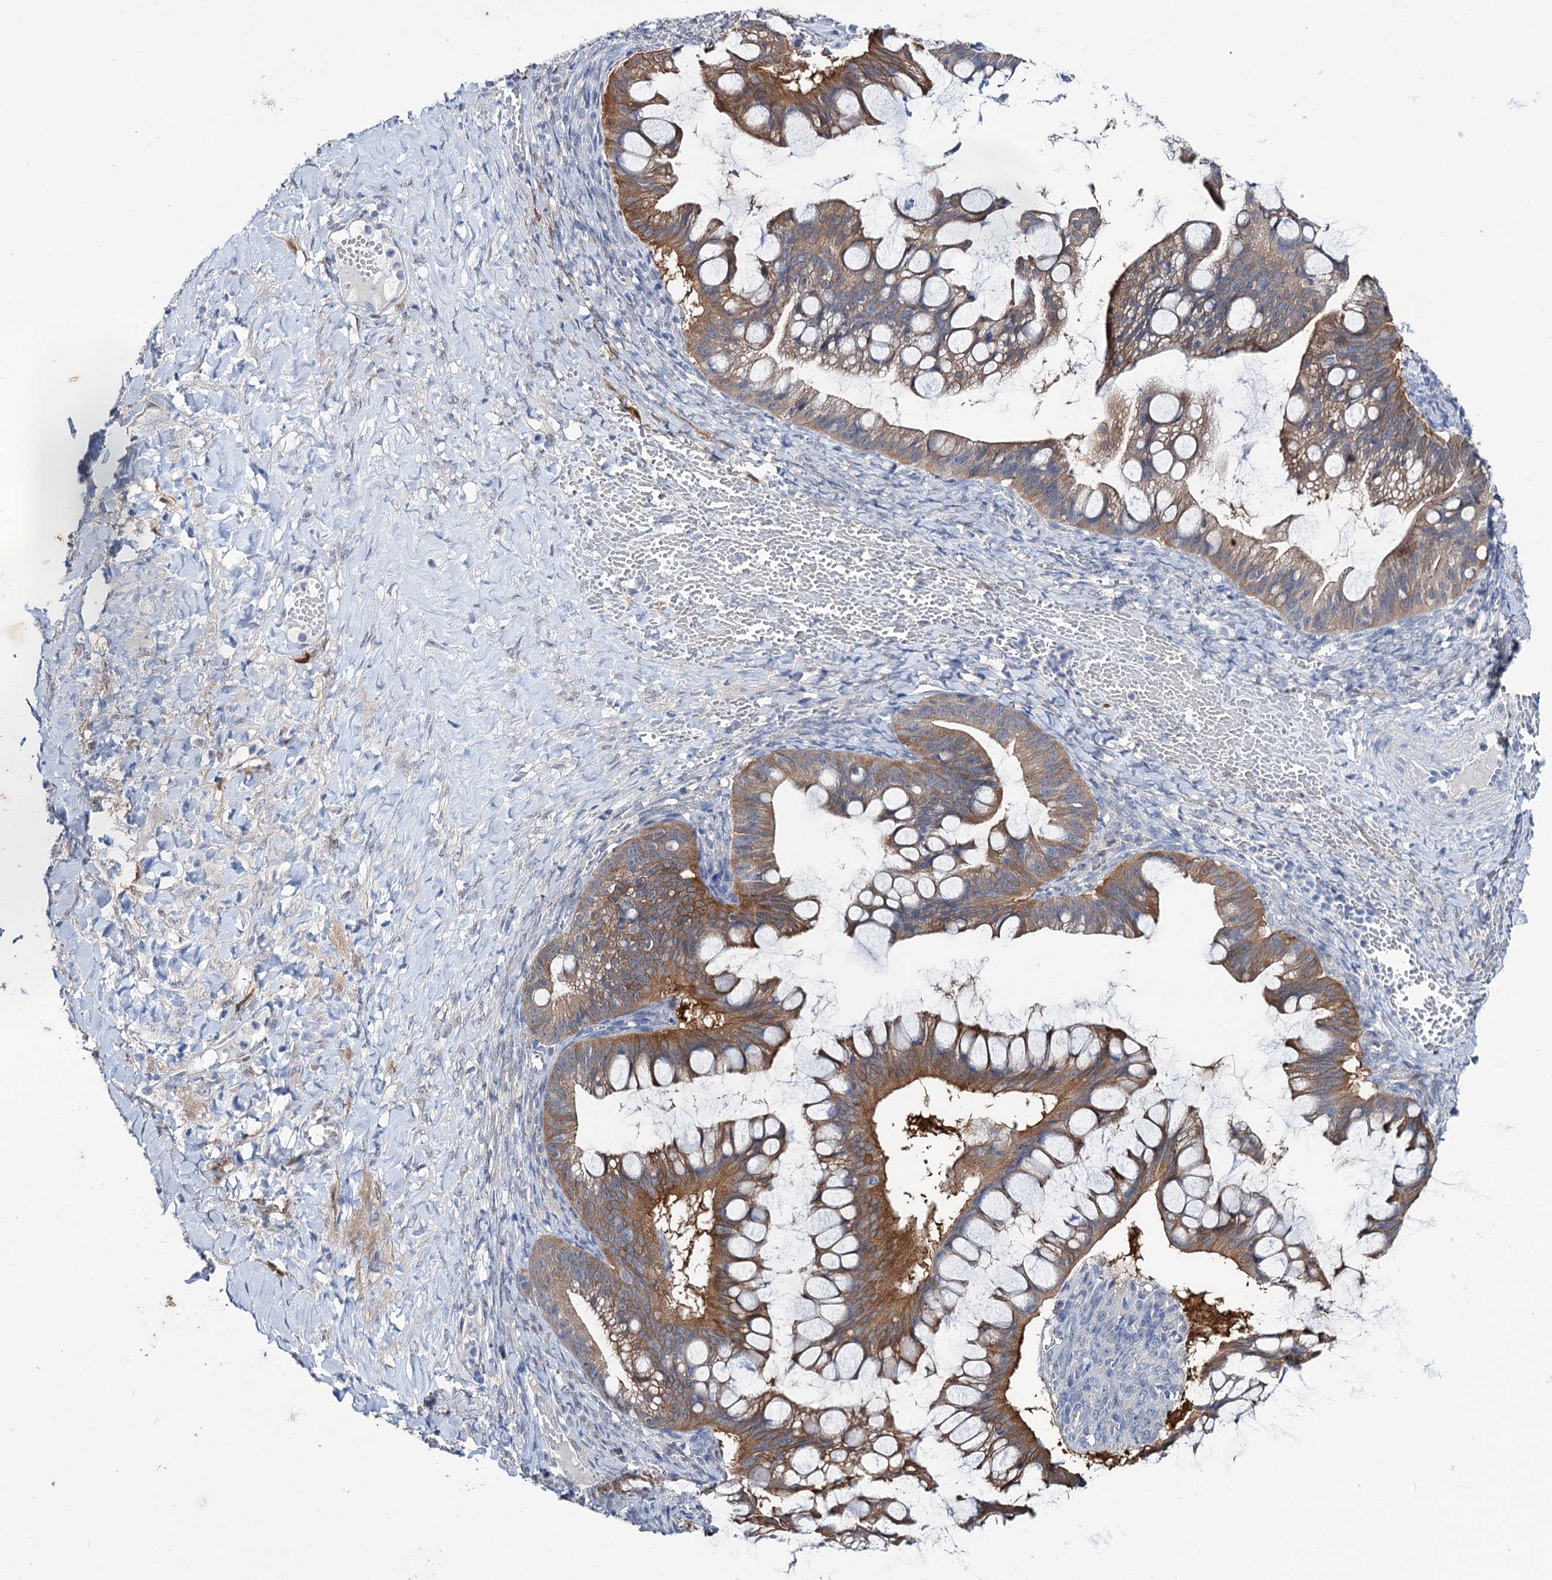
{"staining": {"intensity": "moderate", "quantity": ">75%", "location": "cytoplasmic/membranous"}, "tissue": "ovarian cancer", "cell_type": "Tumor cells", "image_type": "cancer", "snomed": [{"axis": "morphology", "description": "Cystadenocarcinoma, mucinous, NOS"}, {"axis": "topography", "description": "Ovary"}], "caption": "The immunohistochemical stain highlights moderate cytoplasmic/membranous positivity in tumor cells of ovarian cancer (mucinous cystadenocarcinoma) tissue.", "gene": "LYZL4", "patient": {"sex": "female", "age": 73}}